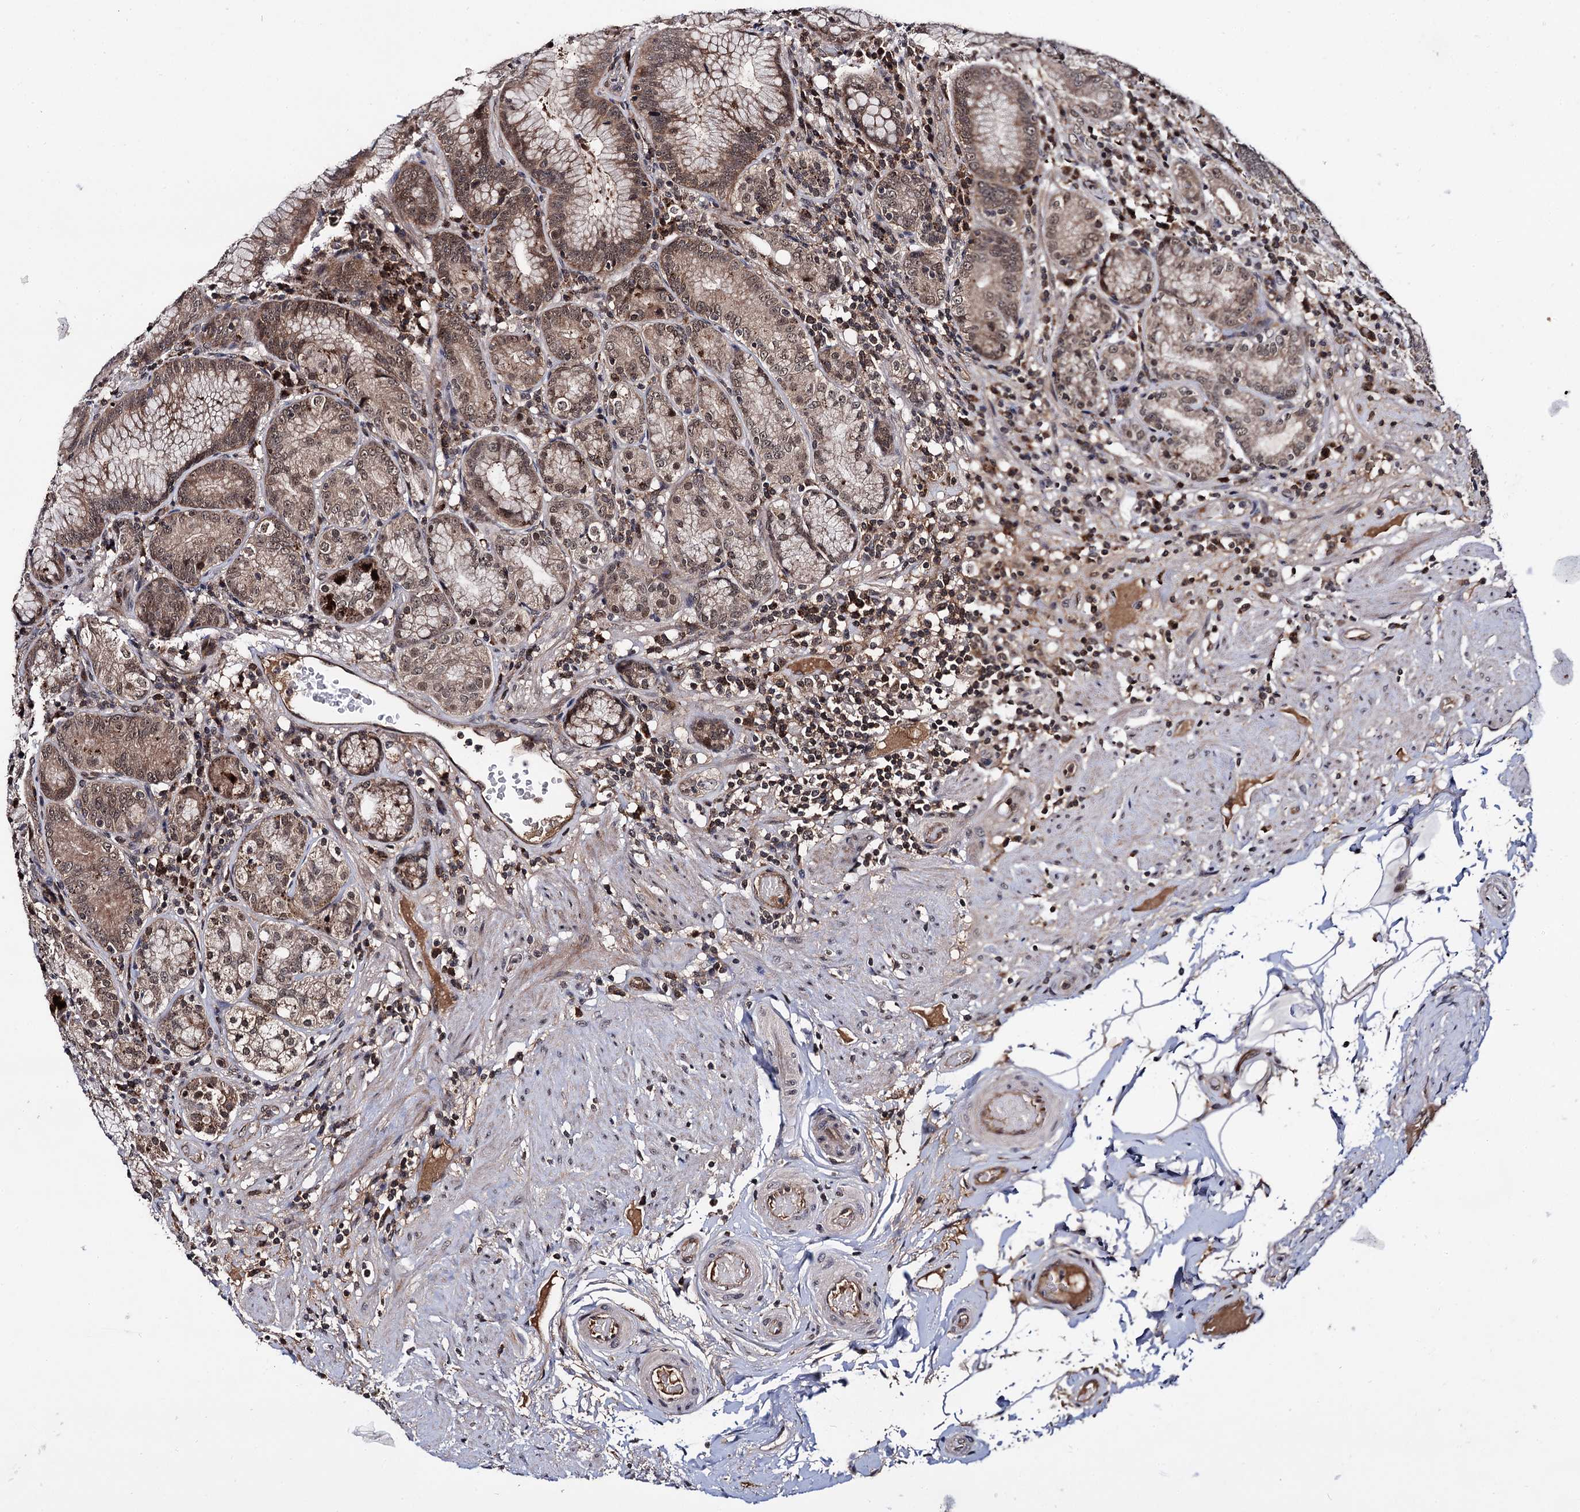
{"staining": {"intensity": "moderate", "quantity": ">75%", "location": "cytoplasmic/membranous"}, "tissue": "stomach", "cell_type": "Glandular cells", "image_type": "normal", "snomed": [{"axis": "morphology", "description": "Normal tissue, NOS"}, {"axis": "topography", "description": "Stomach, upper"}, {"axis": "topography", "description": "Stomach, lower"}], "caption": "Glandular cells display medium levels of moderate cytoplasmic/membranous positivity in about >75% of cells in normal human stomach.", "gene": "MICAL2", "patient": {"sex": "female", "age": 76}}